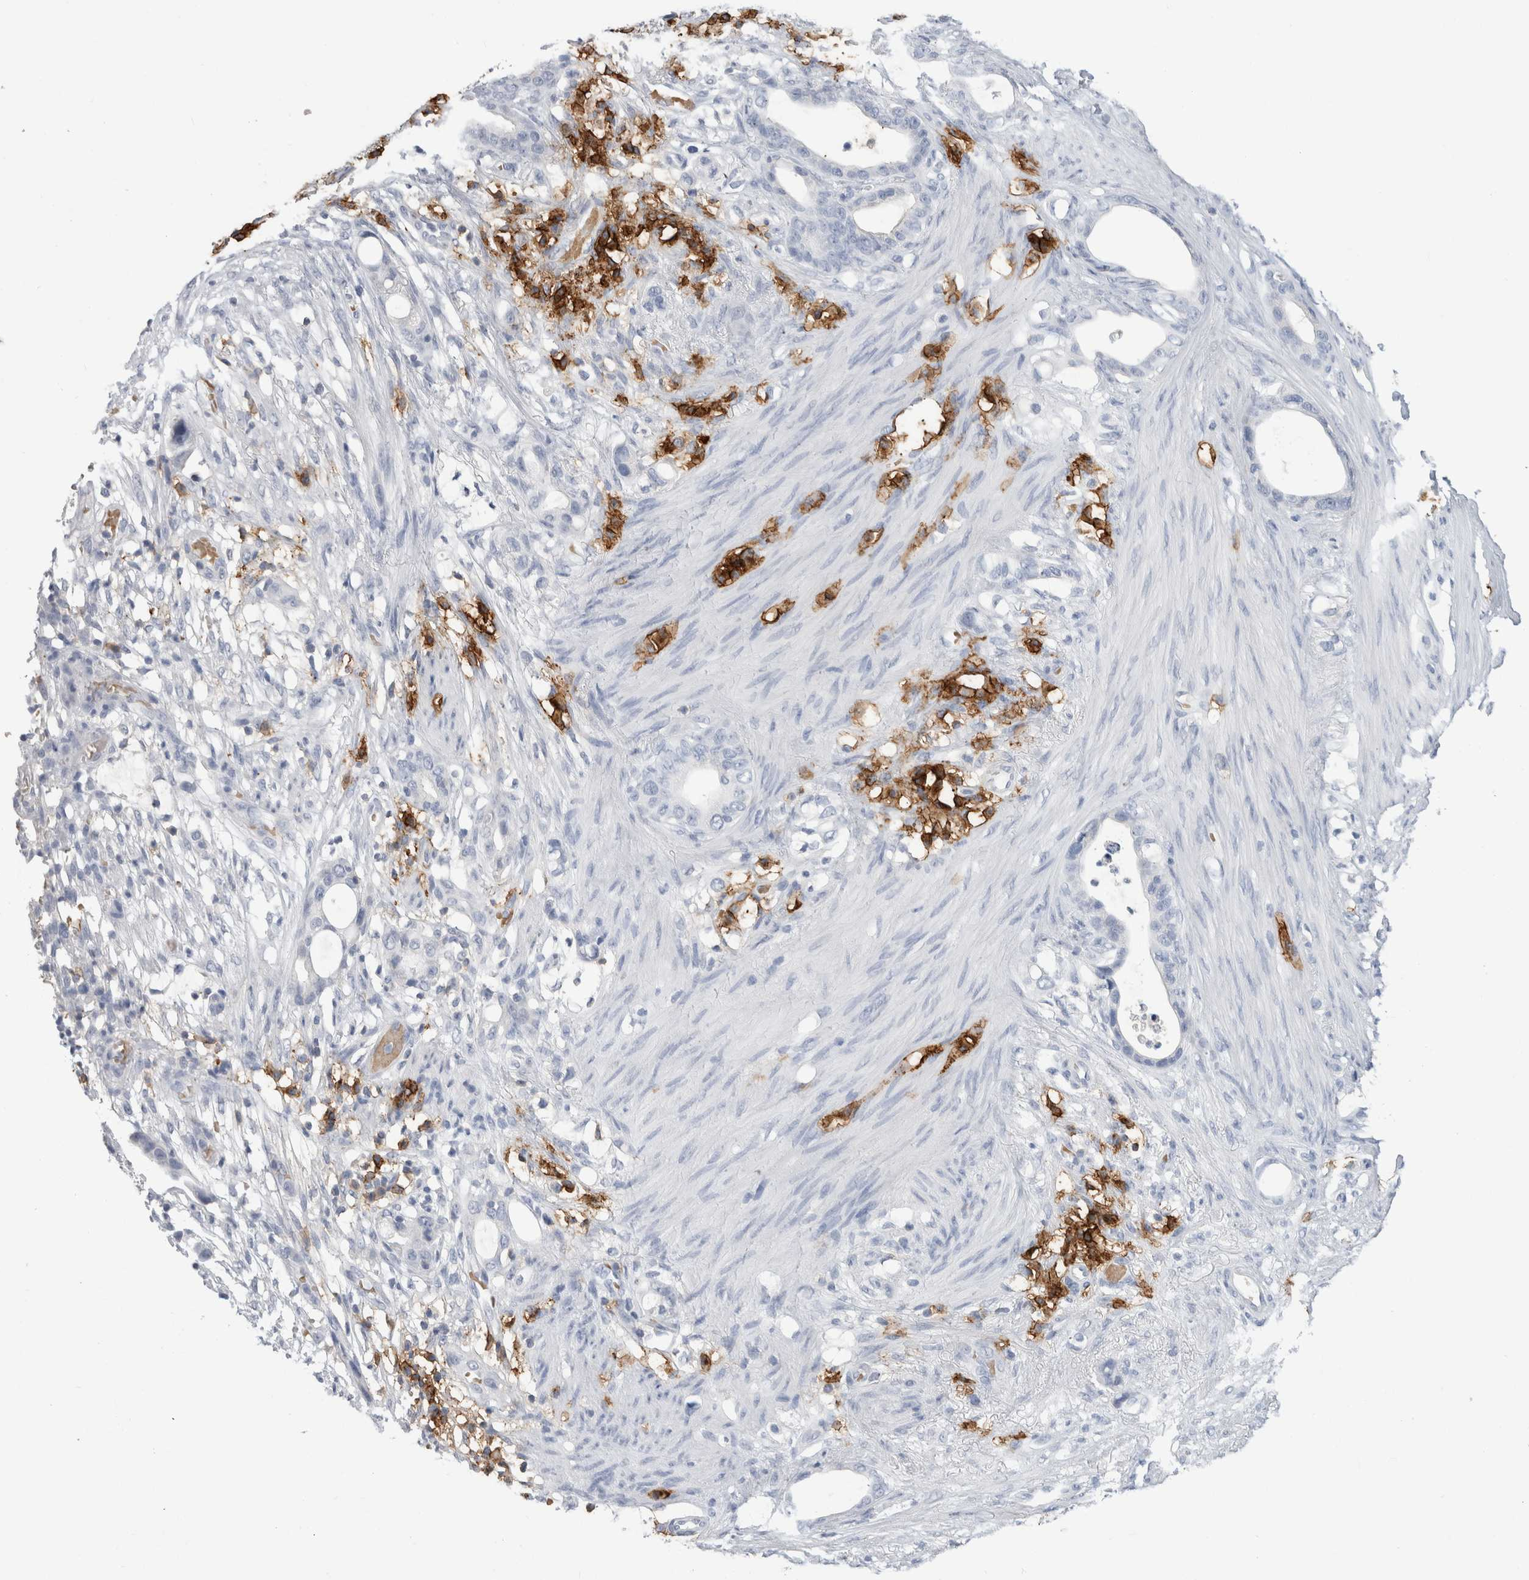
{"staining": {"intensity": "negative", "quantity": "none", "location": "none"}, "tissue": "stomach cancer", "cell_type": "Tumor cells", "image_type": "cancer", "snomed": [{"axis": "morphology", "description": "Adenocarcinoma, NOS"}, {"axis": "topography", "description": "Stomach"}], "caption": "Protein analysis of stomach cancer displays no significant positivity in tumor cells.", "gene": "CD38", "patient": {"sex": "female", "age": 75}}